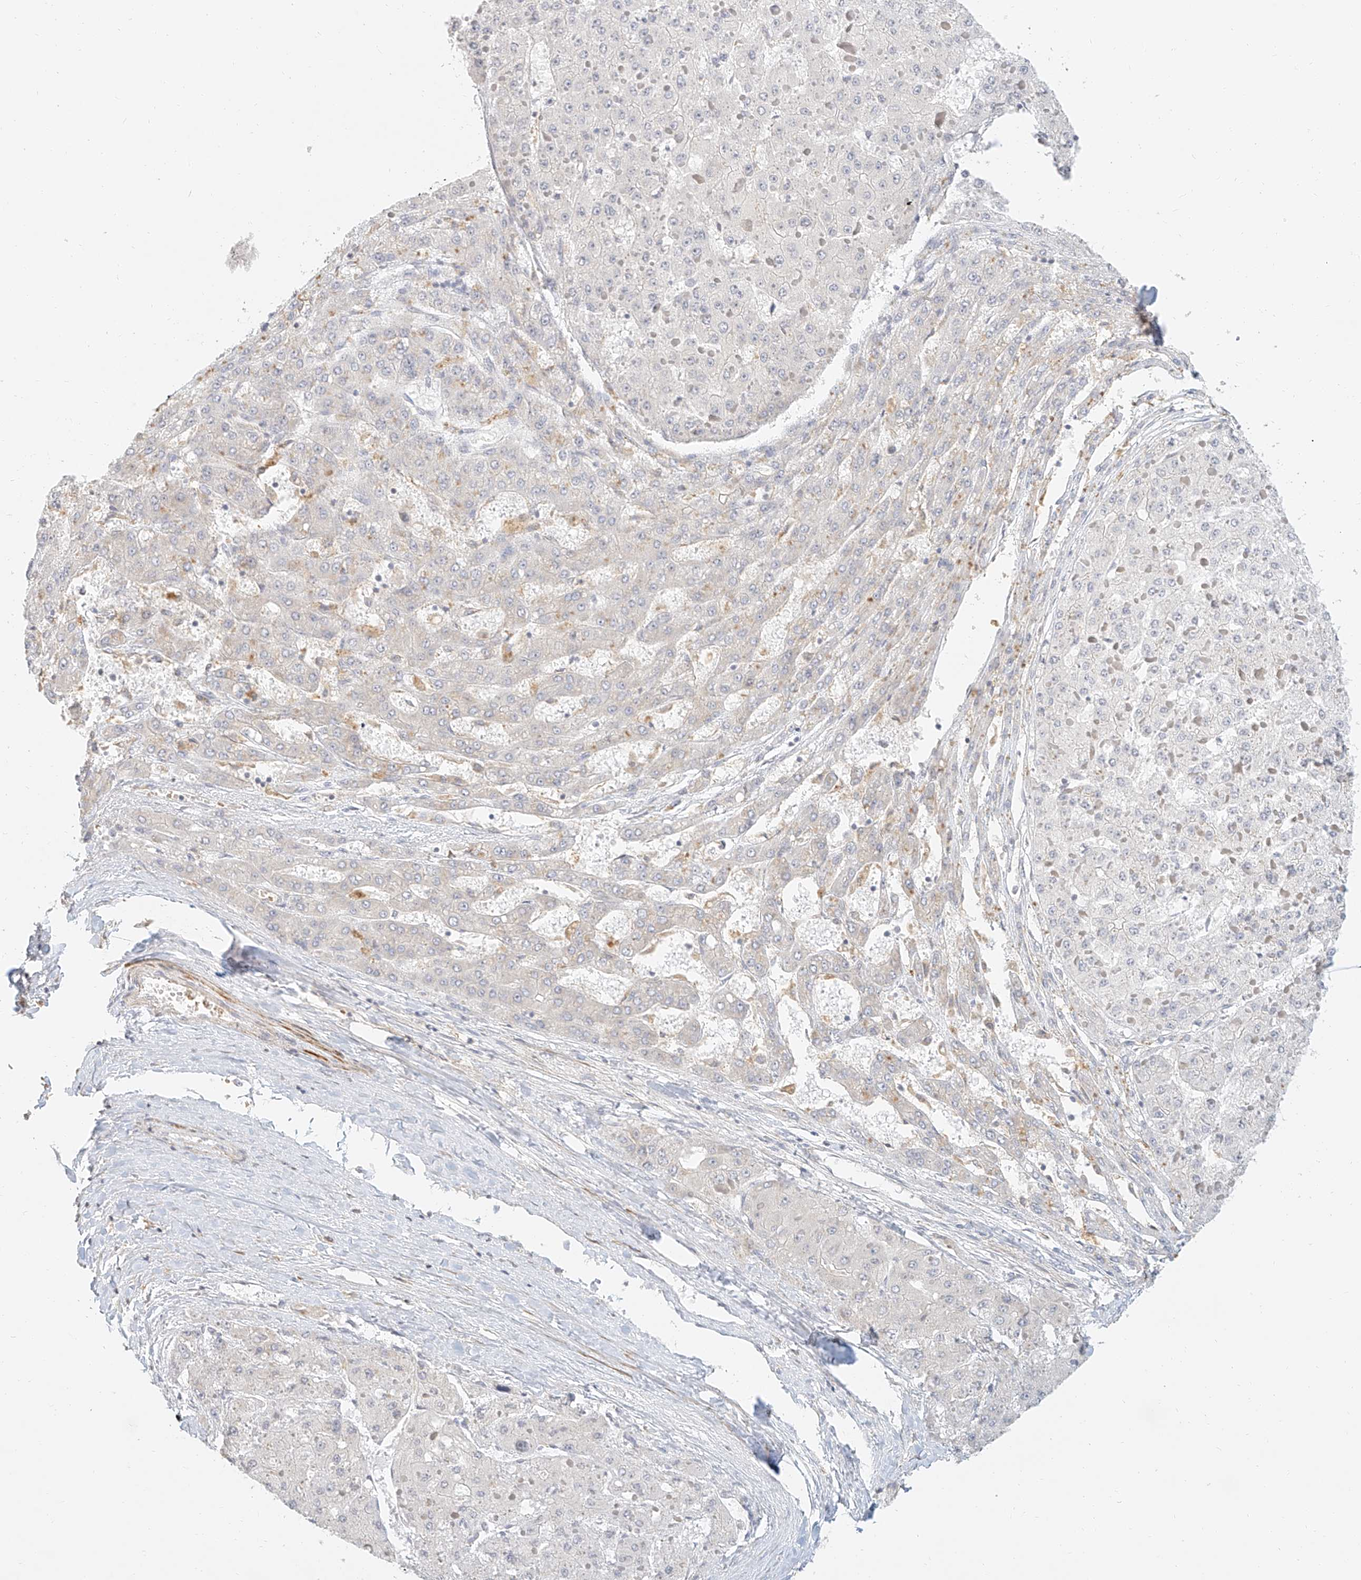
{"staining": {"intensity": "negative", "quantity": "none", "location": "none"}, "tissue": "liver cancer", "cell_type": "Tumor cells", "image_type": "cancer", "snomed": [{"axis": "morphology", "description": "Carcinoma, Hepatocellular, NOS"}, {"axis": "topography", "description": "Liver"}], "caption": "Tumor cells are negative for brown protein staining in liver hepatocellular carcinoma.", "gene": "CXorf58", "patient": {"sex": "female", "age": 73}}